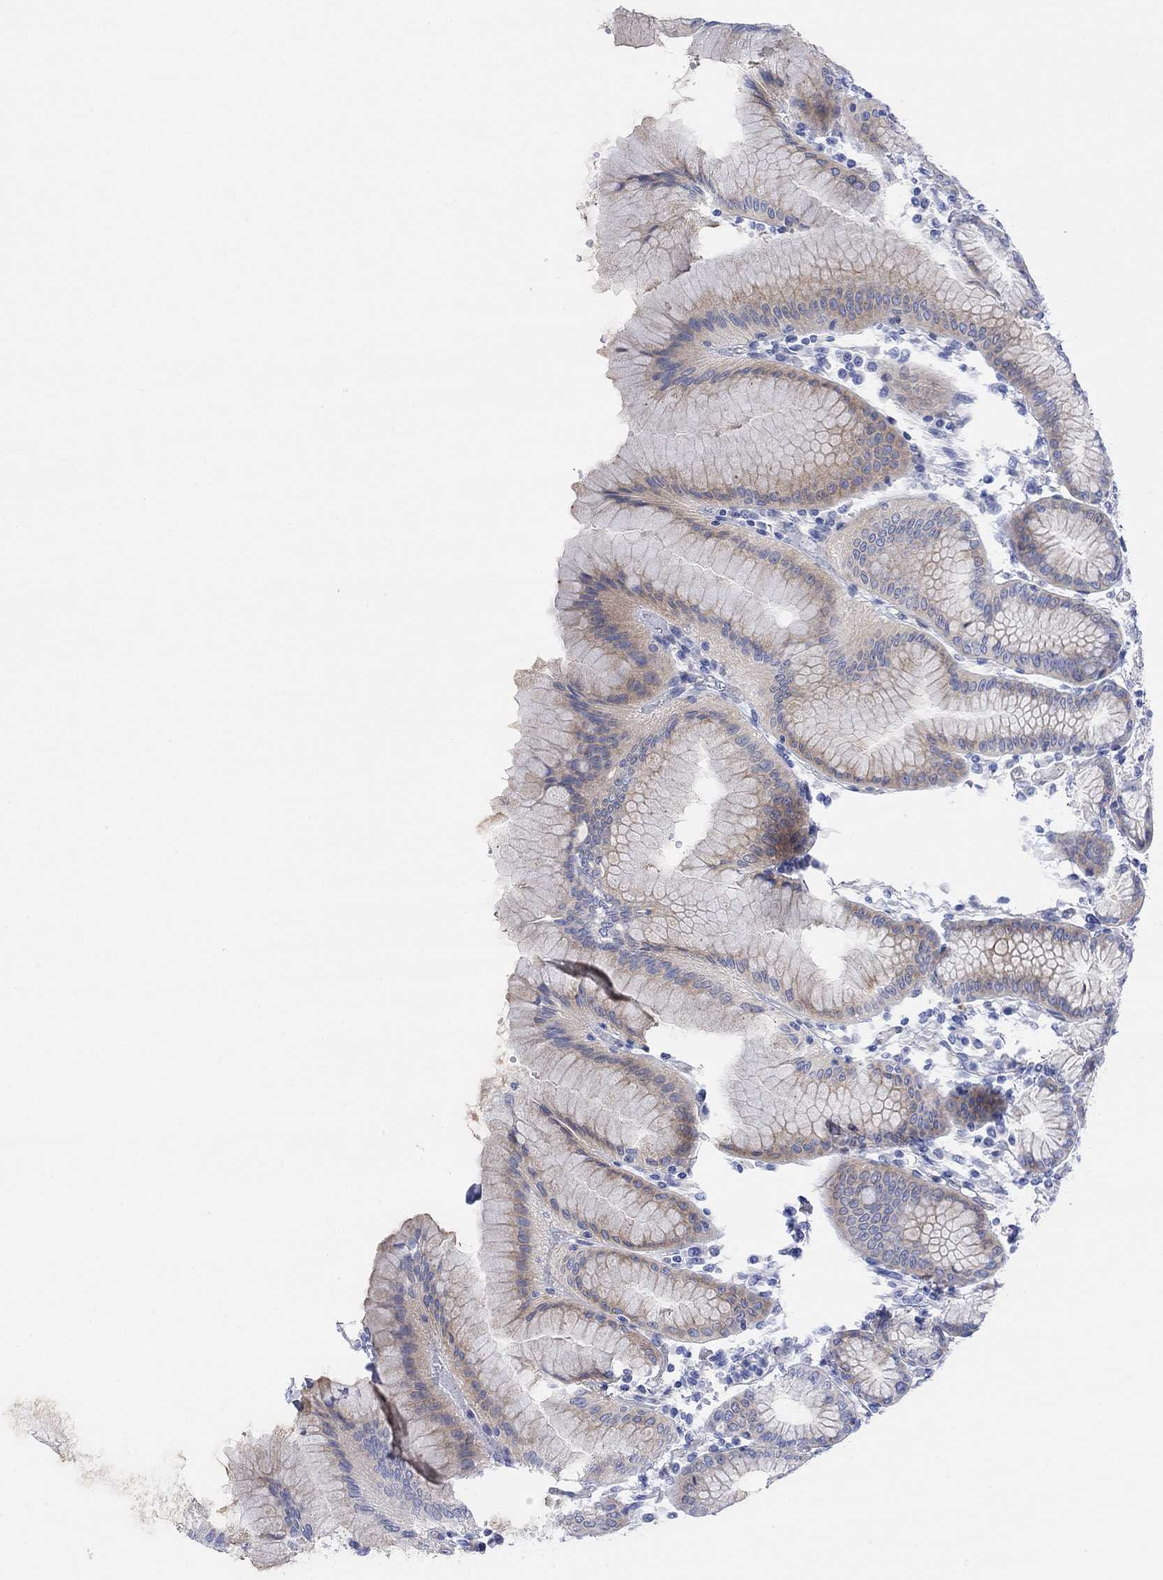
{"staining": {"intensity": "weak", "quantity": "<25%", "location": "cytoplasmic/membranous"}, "tissue": "stomach", "cell_type": "Glandular cells", "image_type": "normal", "snomed": [{"axis": "morphology", "description": "Normal tissue, NOS"}, {"axis": "topography", "description": "Skeletal muscle"}, {"axis": "topography", "description": "Stomach"}], "caption": "This is a photomicrograph of immunohistochemistry (IHC) staining of normal stomach, which shows no staining in glandular cells.", "gene": "TLDC2", "patient": {"sex": "female", "age": 57}}